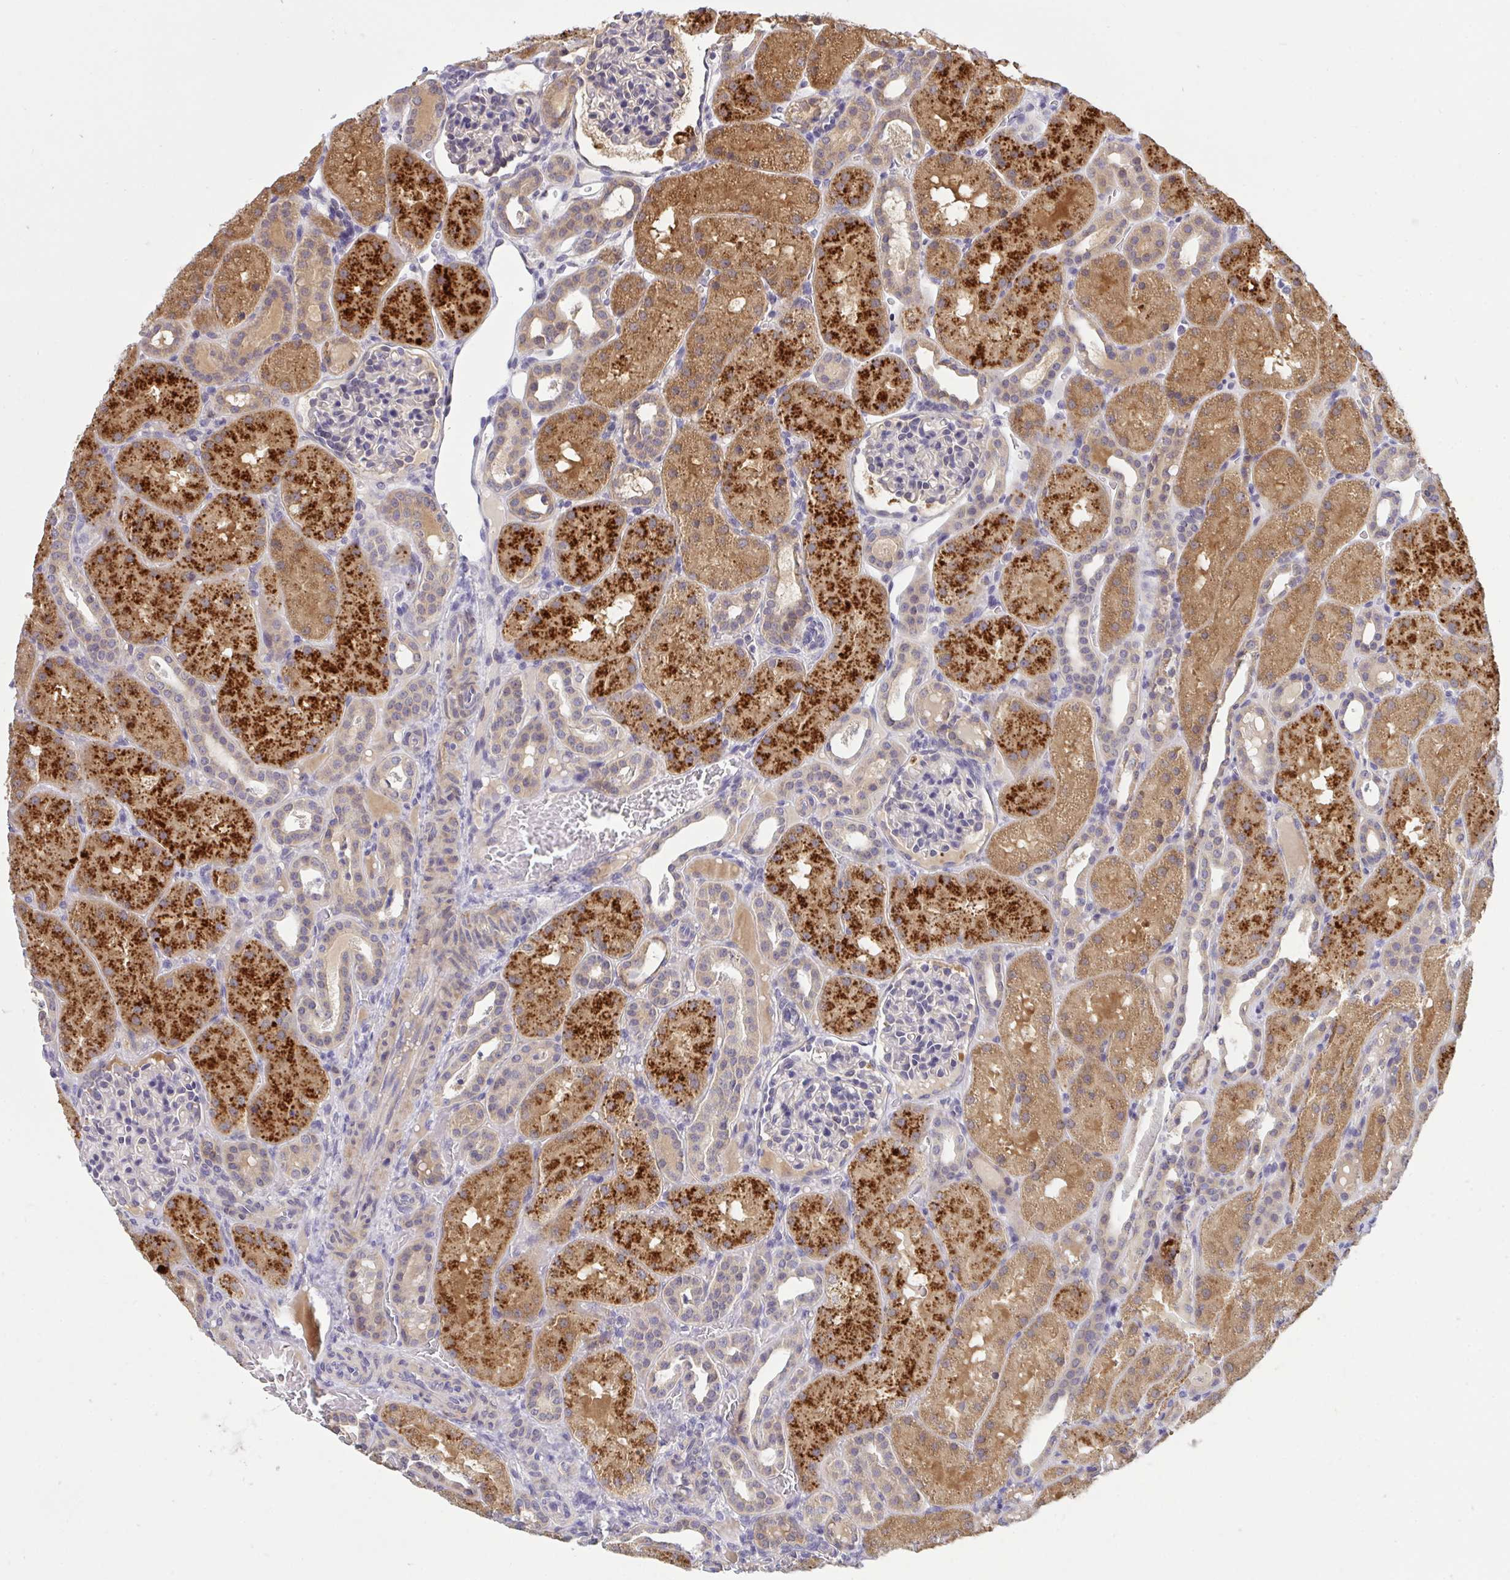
{"staining": {"intensity": "weak", "quantity": "<25%", "location": "cytoplasmic/membranous"}, "tissue": "kidney", "cell_type": "Cells in glomeruli", "image_type": "normal", "snomed": [{"axis": "morphology", "description": "Normal tissue, NOS"}, {"axis": "topography", "description": "Kidney"}], "caption": "An IHC photomicrograph of unremarkable kidney is shown. There is no staining in cells in glomeruli of kidney. Brightfield microscopy of immunohistochemistry stained with DAB (brown) and hematoxylin (blue), captured at high magnification.", "gene": "C19orf54", "patient": {"sex": "male", "age": 2}}